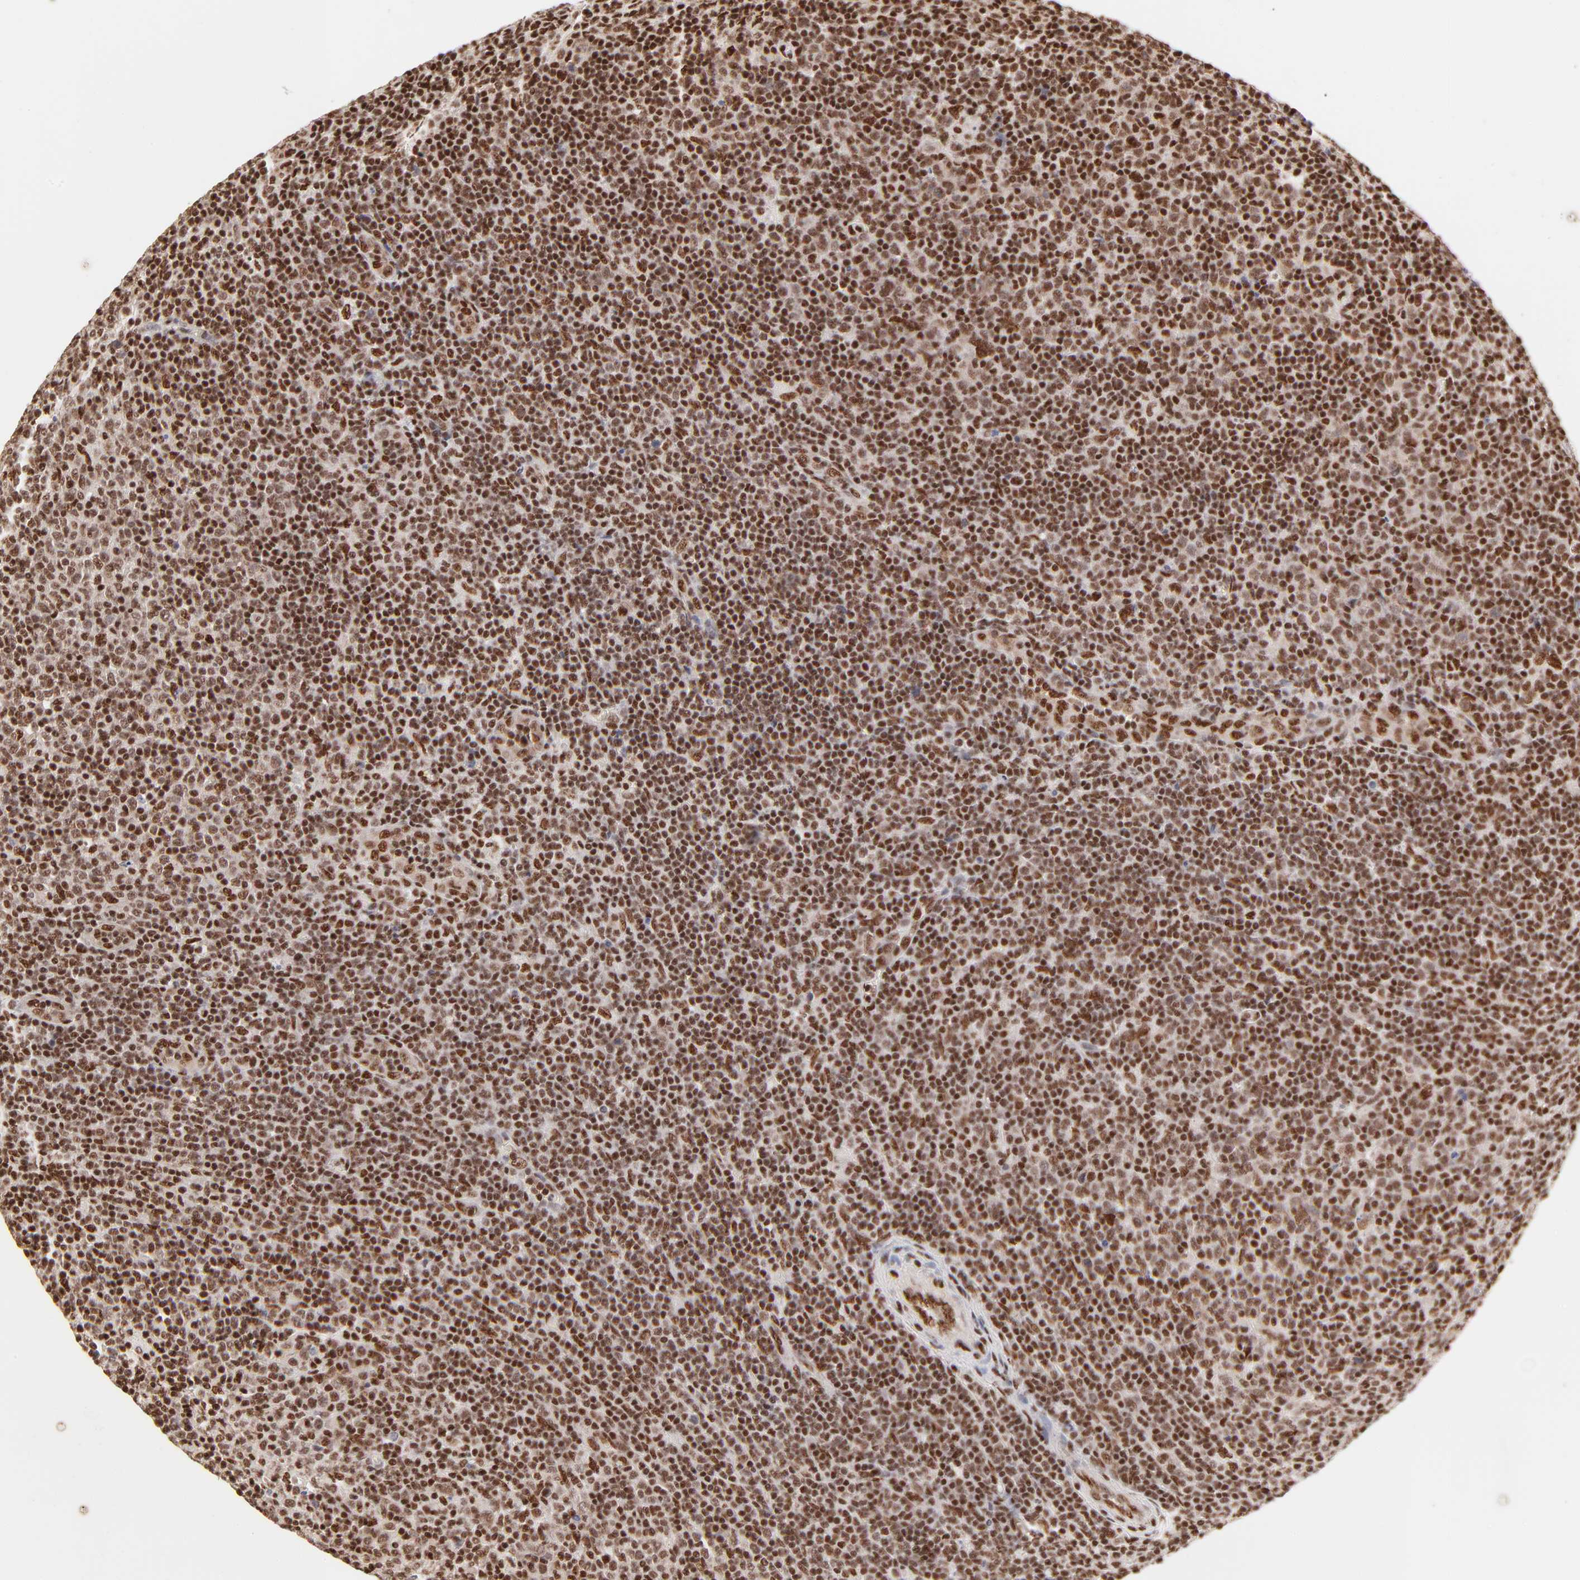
{"staining": {"intensity": "strong", "quantity": ">75%", "location": "nuclear"}, "tissue": "lymphoma", "cell_type": "Tumor cells", "image_type": "cancer", "snomed": [{"axis": "morphology", "description": "Malignant lymphoma, non-Hodgkin's type, Low grade"}, {"axis": "topography", "description": "Lymph node"}], "caption": "Immunohistochemical staining of human malignant lymphoma, non-Hodgkin's type (low-grade) demonstrates strong nuclear protein staining in approximately >75% of tumor cells.", "gene": "TARDBP", "patient": {"sex": "male", "age": 70}}